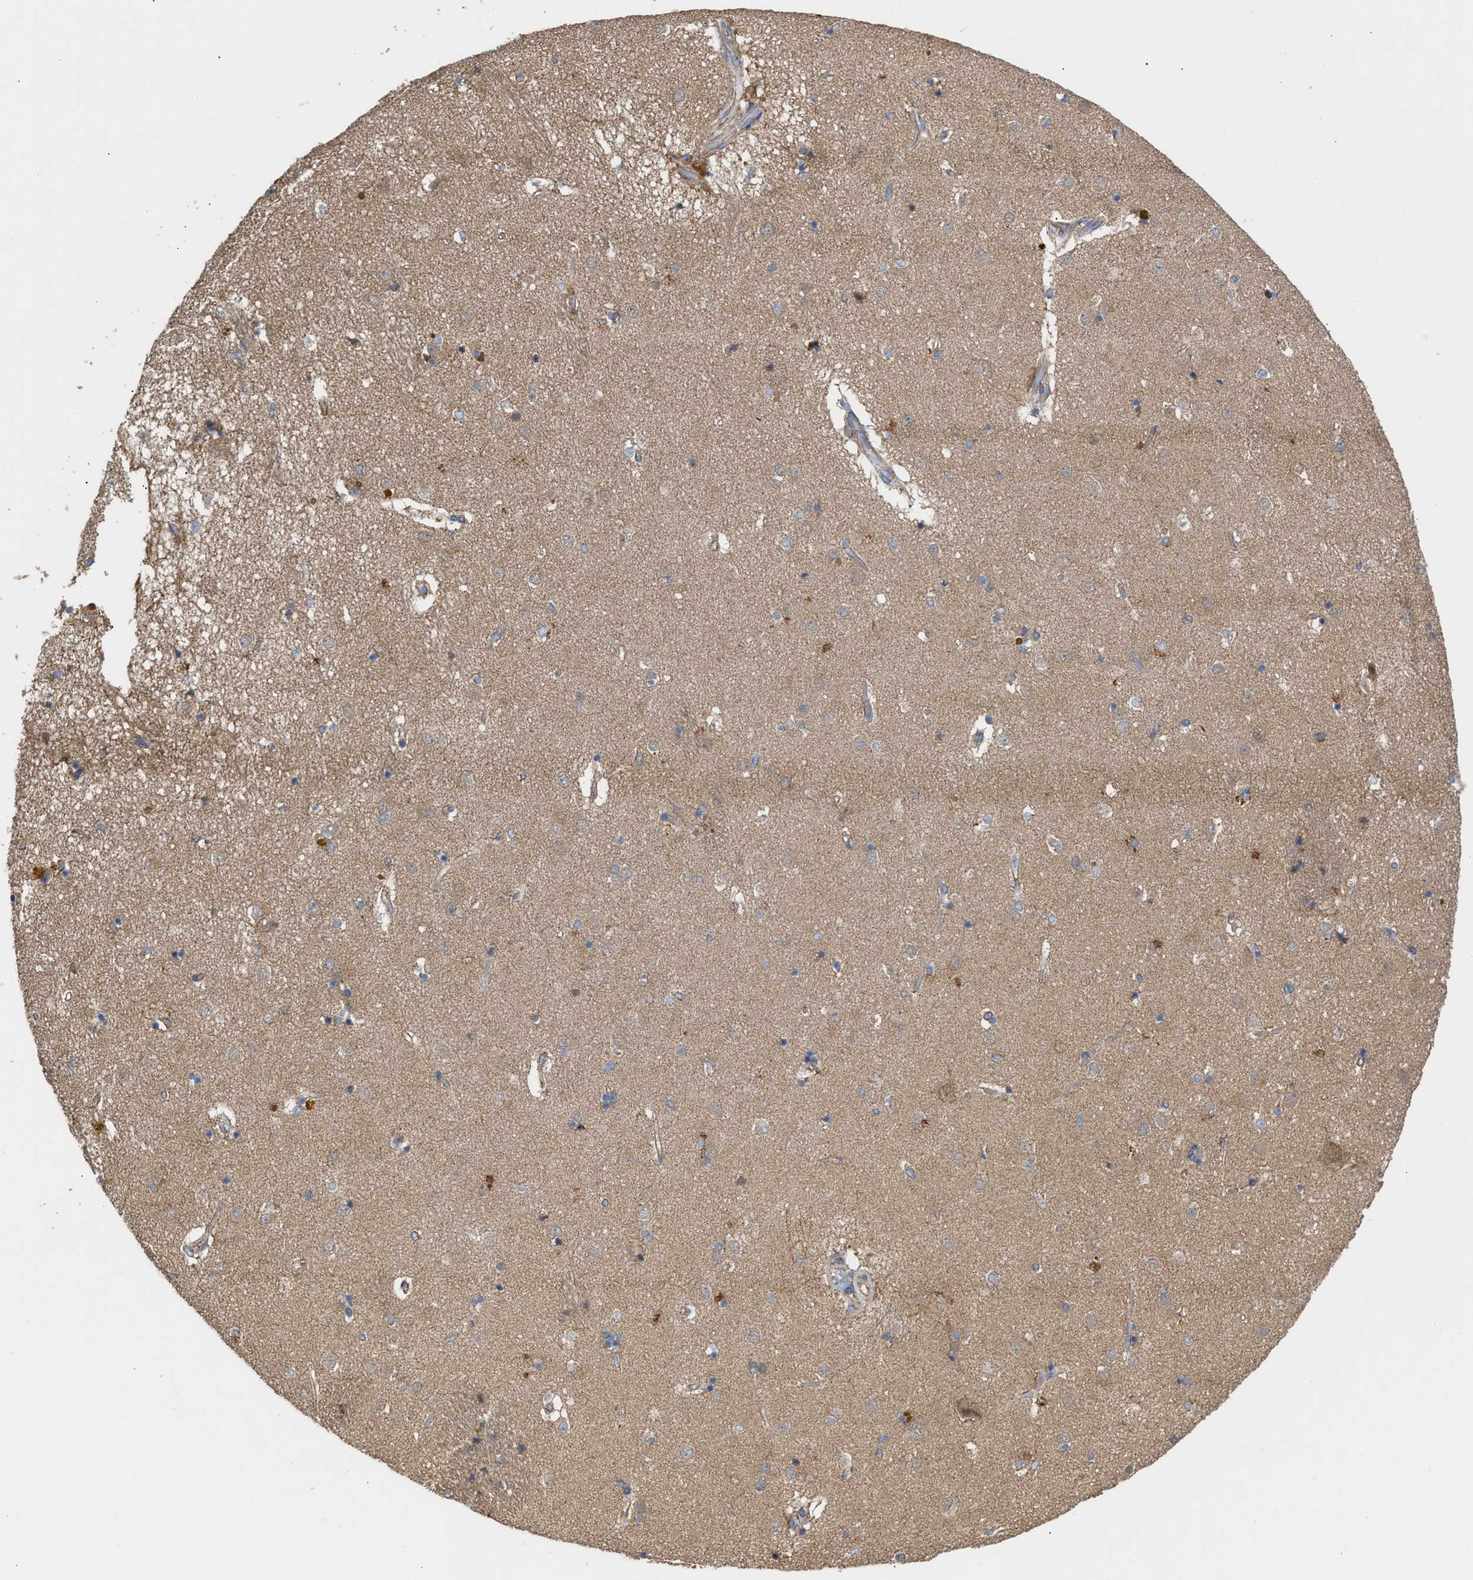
{"staining": {"intensity": "moderate", "quantity": "<25%", "location": "cytoplasmic/membranous"}, "tissue": "caudate", "cell_type": "Glial cells", "image_type": "normal", "snomed": [{"axis": "morphology", "description": "Normal tissue, NOS"}, {"axis": "topography", "description": "Lateral ventricle wall"}], "caption": "Immunohistochemistry (IHC) histopathology image of benign human caudate stained for a protein (brown), which reveals low levels of moderate cytoplasmic/membranous staining in approximately <25% of glial cells.", "gene": "OXSM", "patient": {"sex": "male", "age": 70}}